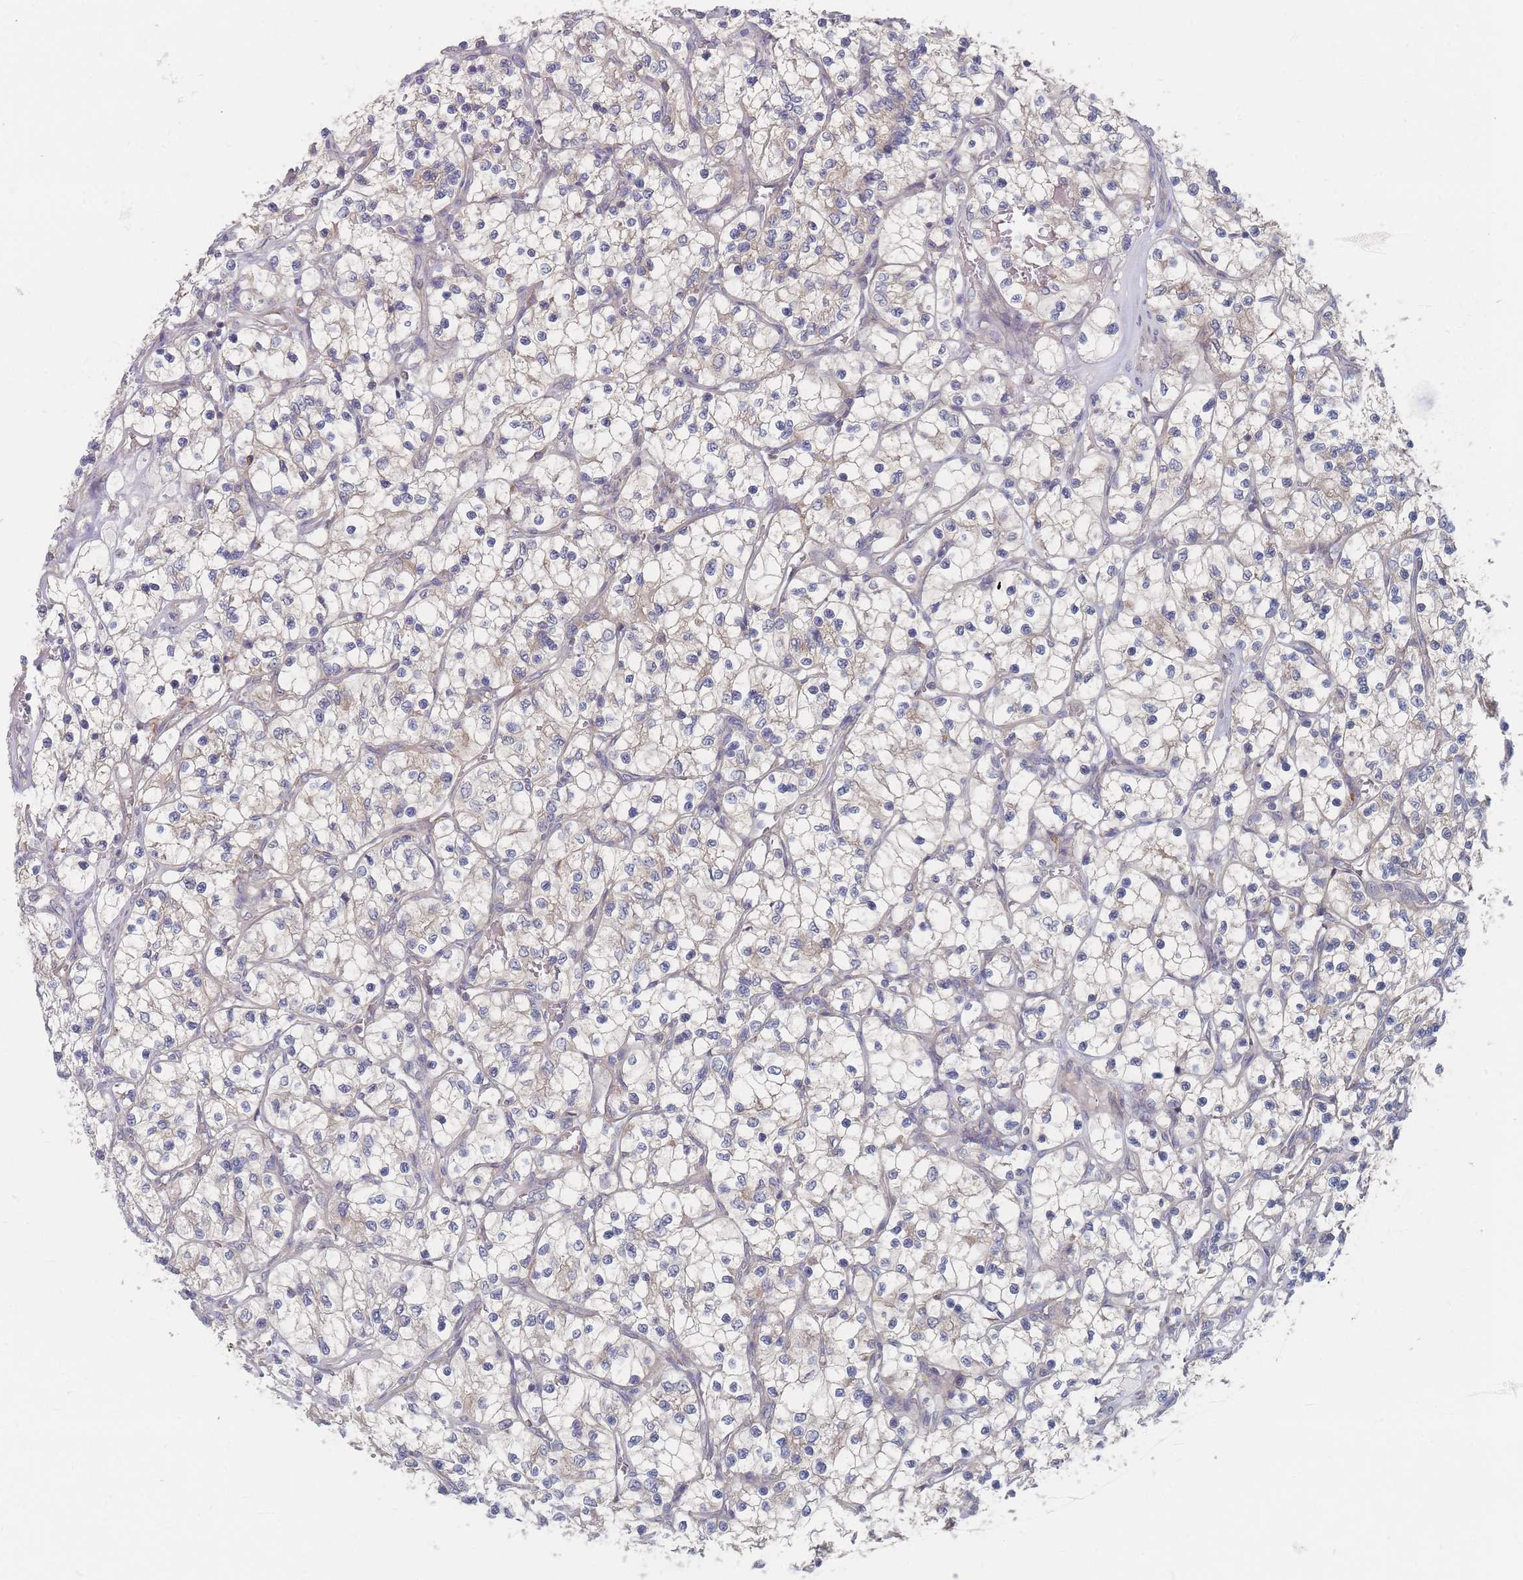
{"staining": {"intensity": "negative", "quantity": "none", "location": "none"}, "tissue": "renal cancer", "cell_type": "Tumor cells", "image_type": "cancer", "snomed": [{"axis": "morphology", "description": "Adenocarcinoma, NOS"}, {"axis": "topography", "description": "Kidney"}], "caption": "Tumor cells show no significant staining in renal adenocarcinoma. (Stains: DAB immunohistochemistry (IHC) with hematoxylin counter stain, Microscopy: brightfield microscopy at high magnification).", "gene": "EFCC1", "patient": {"sex": "female", "age": 69}}